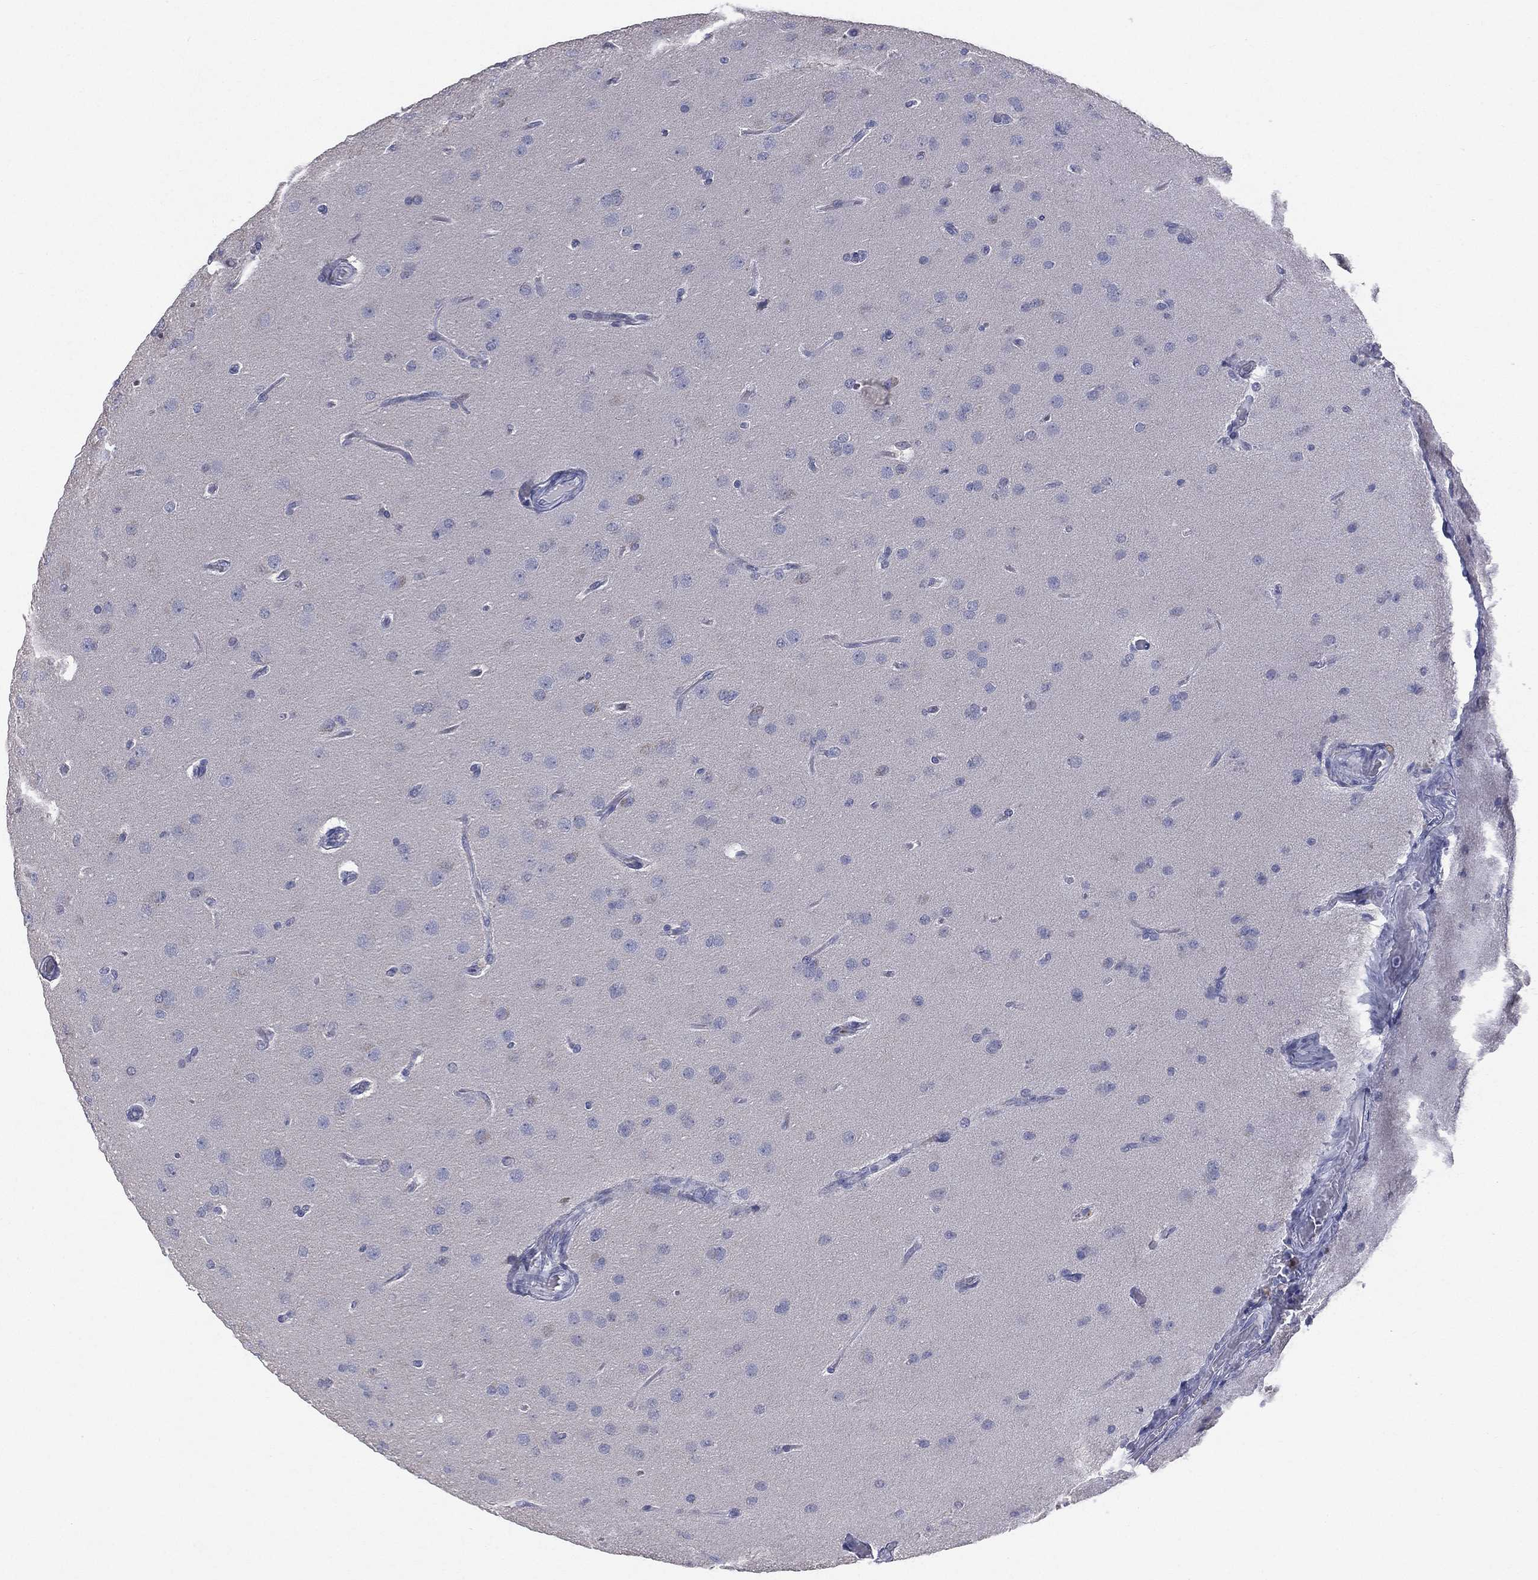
{"staining": {"intensity": "negative", "quantity": "none", "location": "none"}, "tissue": "glioma", "cell_type": "Tumor cells", "image_type": "cancer", "snomed": [{"axis": "morphology", "description": "Glioma, malignant, Low grade"}, {"axis": "topography", "description": "Brain"}], "caption": "This is a micrograph of immunohistochemistry staining of glioma, which shows no expression in tumor cells.", "gene": "STK31", "patient": {"sex": "female", "age": 32}}